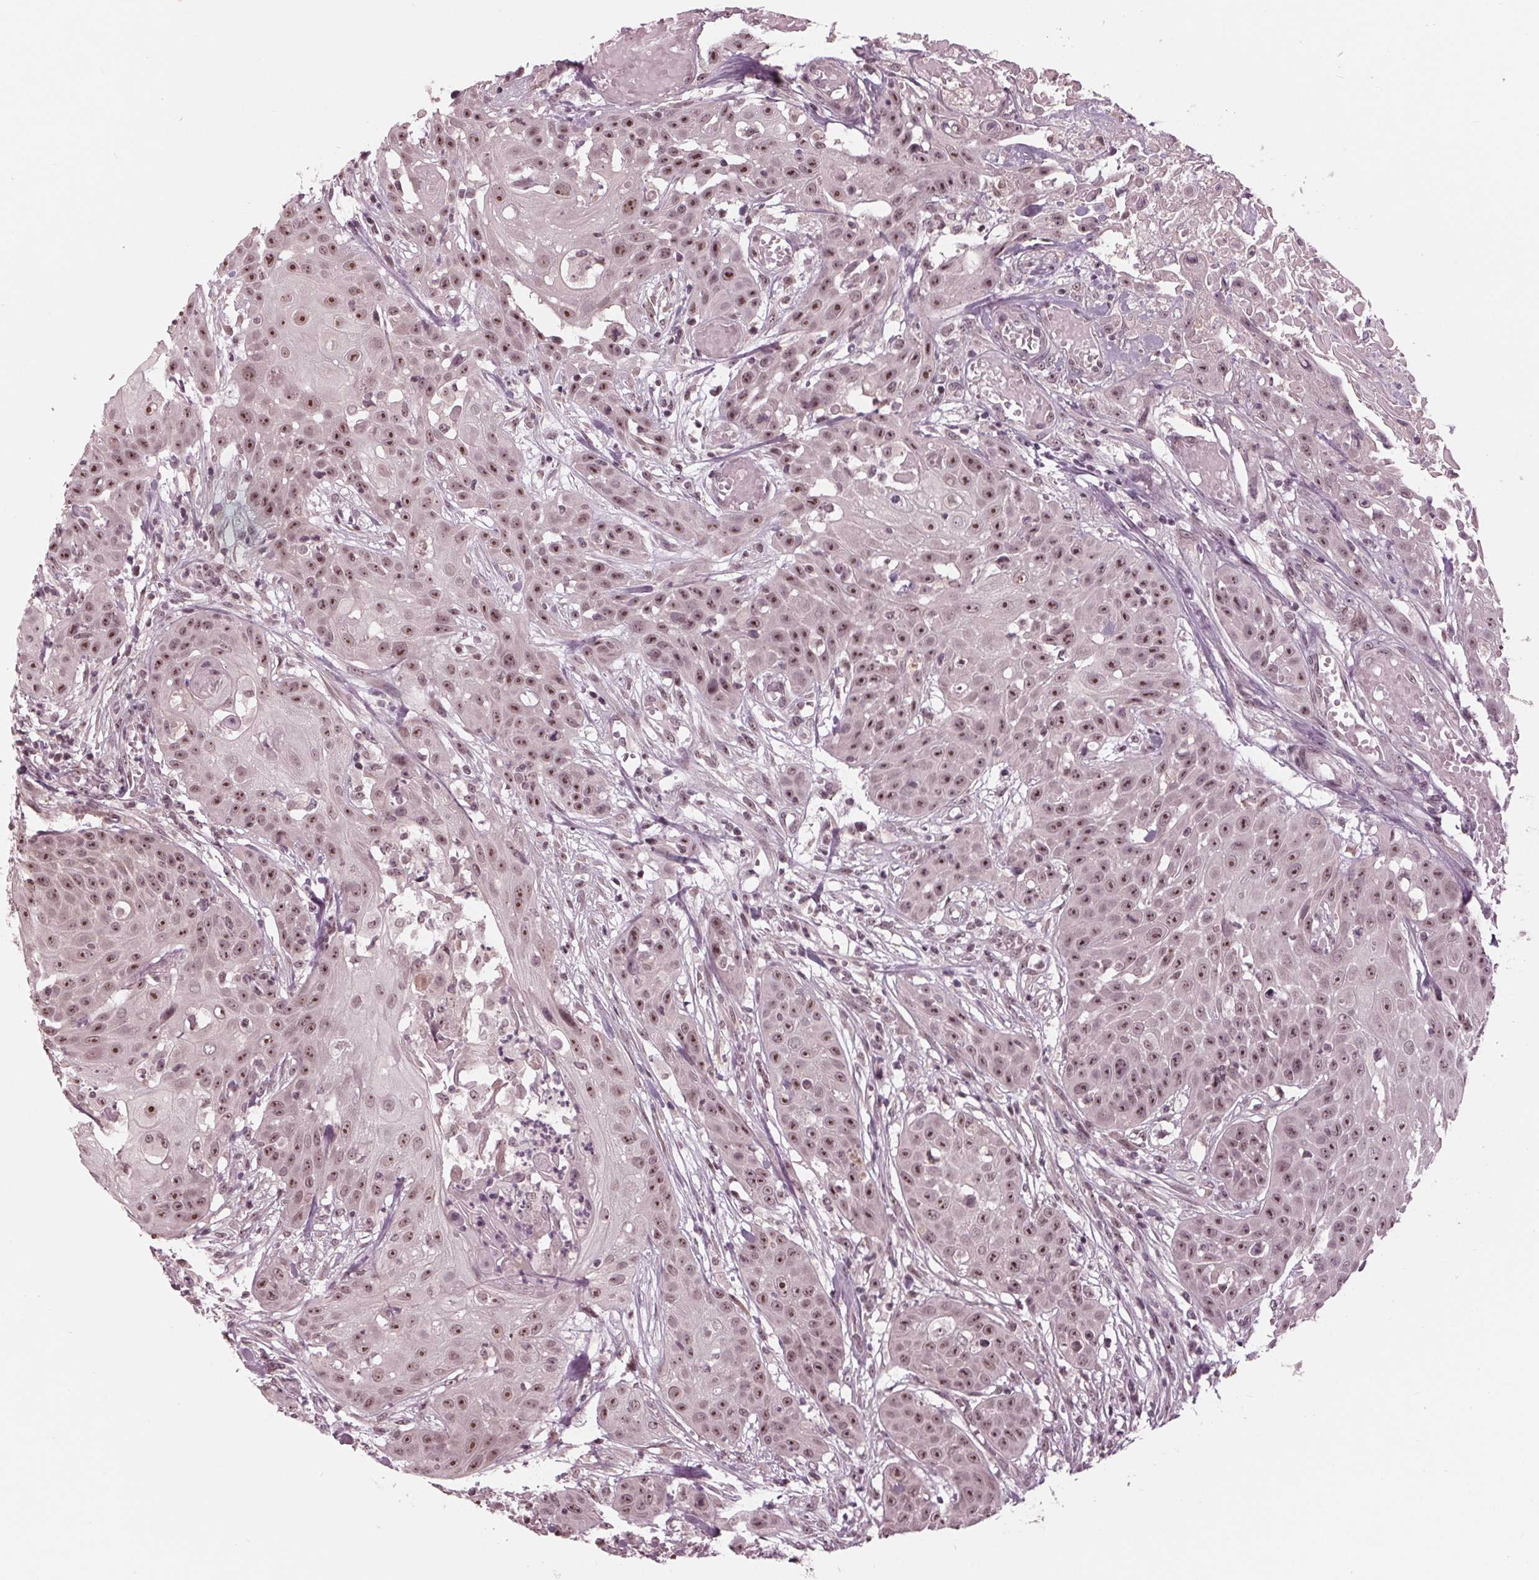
{"staining": {"intensity": "moderate", "quantity": ">75%", "location": "nuclear"}, "tissue": "head and neck cancer", "cell_type": "Tumor cells", "image_type": "cancer", "snomed": [{"axis": "morphology", "description": "Squamous cell carcinoma, NOS"}, {"axis": "topography", "description": "Oral tissue"}, {"axis": "topography", "description": "Head-Neck"}], "caption": "A photomicrograph of head and neck cancer stained for a protein shows moderate nuclear brown staining in tumor cells.", "gene": "SLX4", "patient": {"sex": "female", "age": 55}}